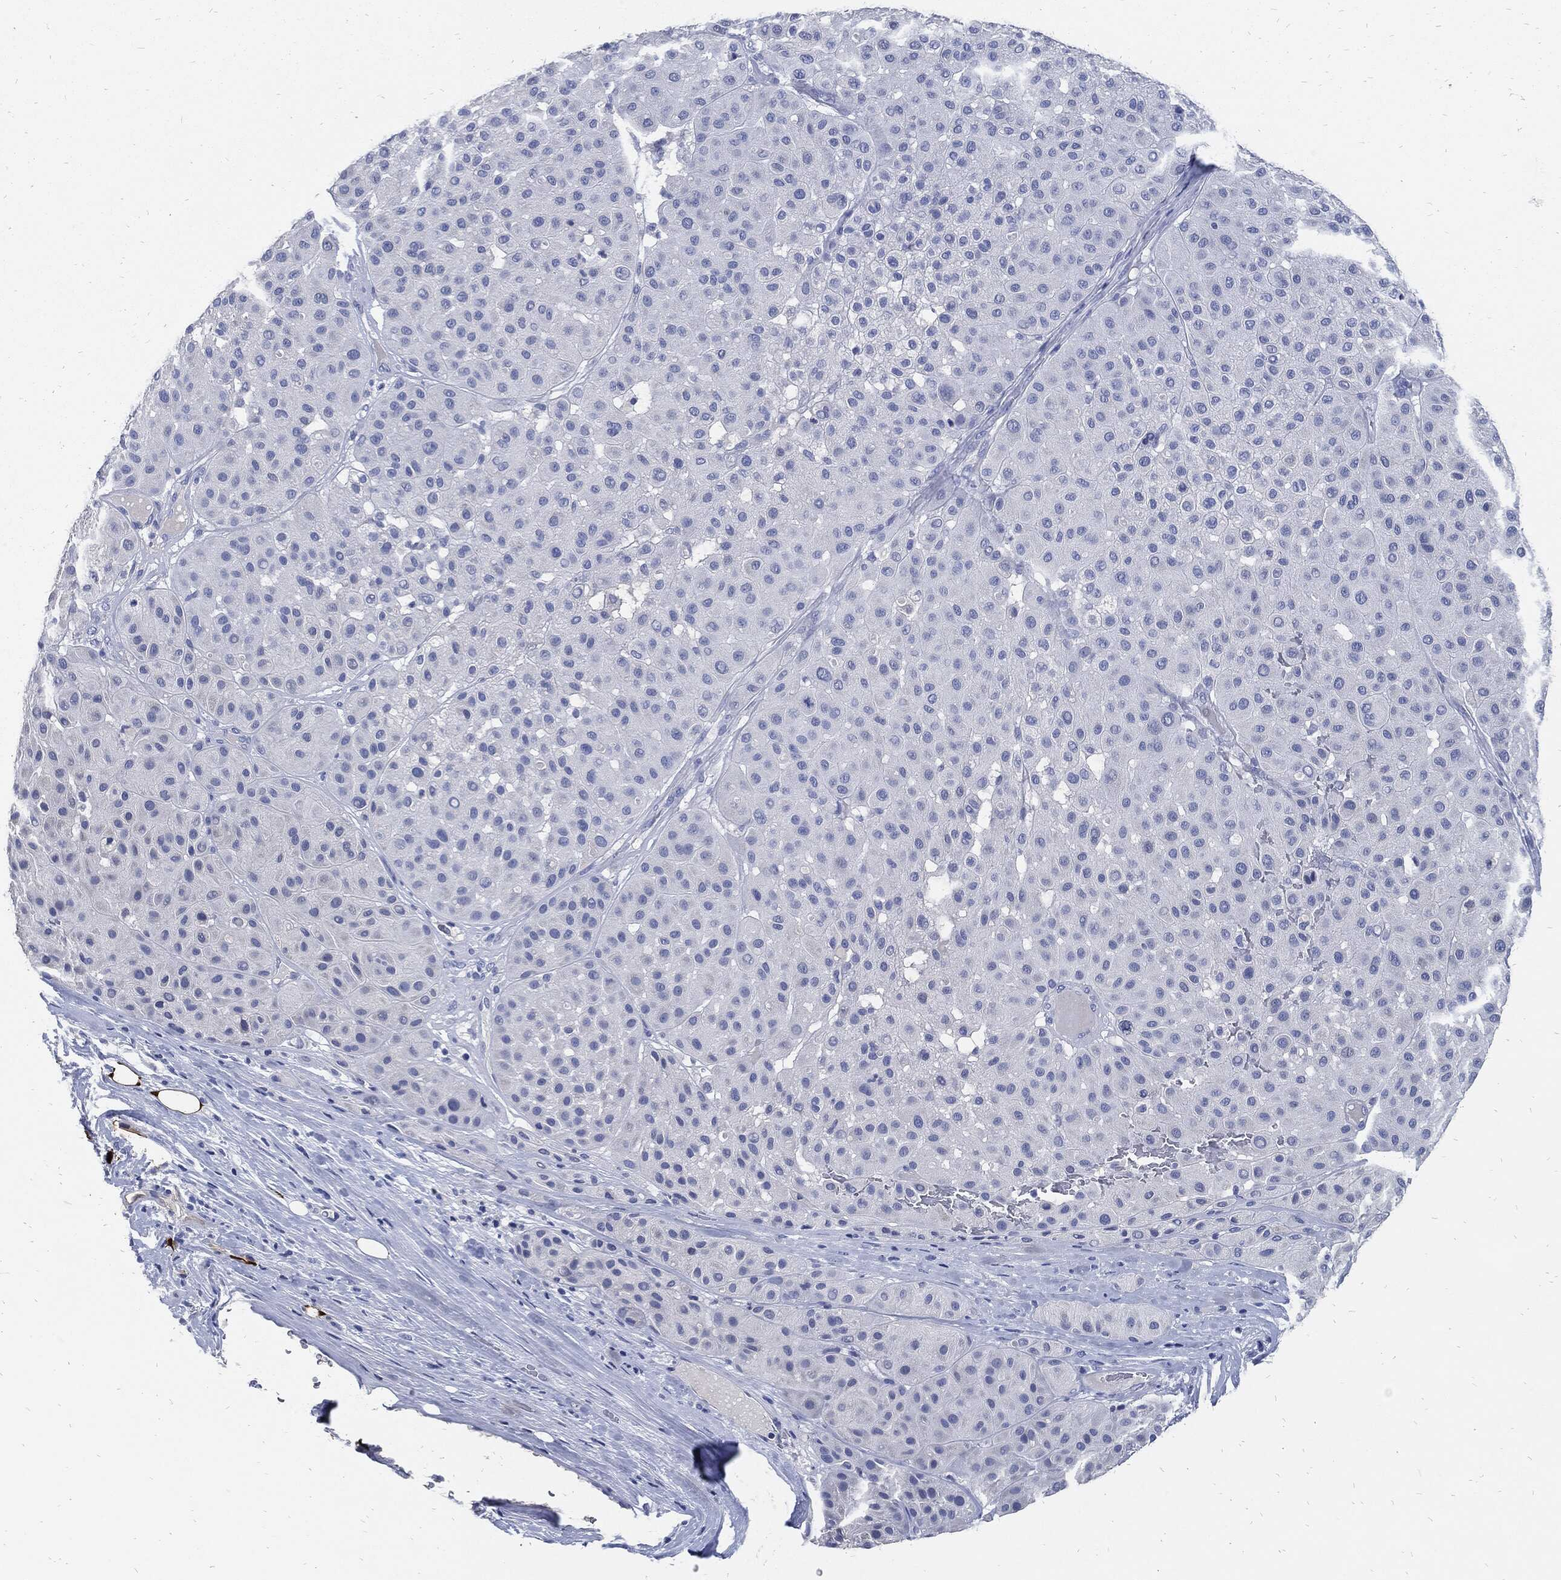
{"staining": {"intensity": "negative", "quantity": "none", "location": "none"}, "tissue": "melanoma", "cell_type": "Tumor cells", "image_type": "cancer", "snomed": [{"axis": "morphology", "description": "Malignant melanoma, Metastatic site"}, {"axis": "topography", "description": "Smooth muscle"}], "caption": "Photomicrograph shows no significant protein staining in tumor cells of malignant melanoma (metastatic site).", "gene": "FABP4", "patient": {"sex": "male", "age": 41}}